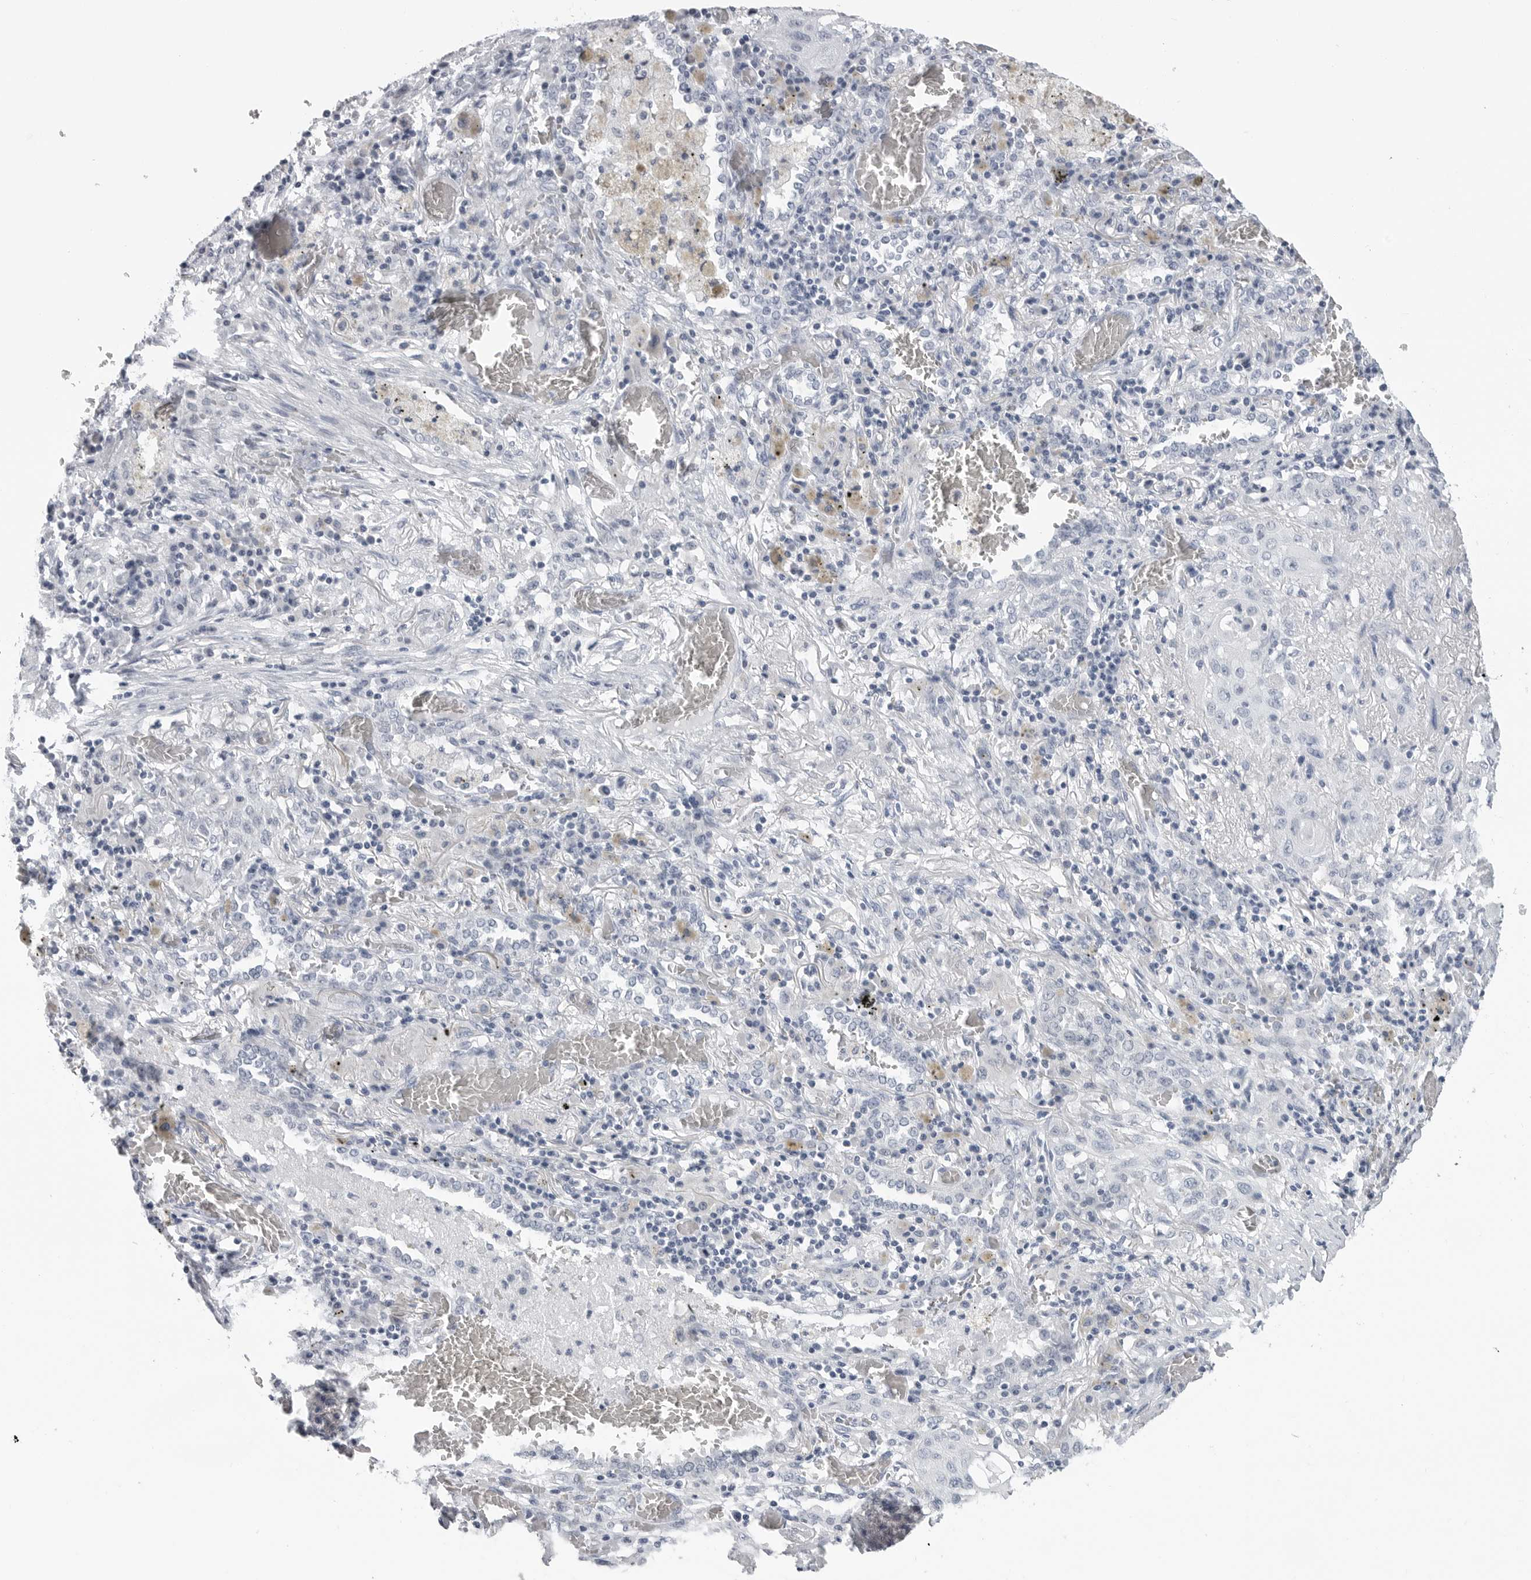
{"staining": {"intensity": "negative", "quantity": "none", "location": "none"}, "tissue": "lung cancer", "cell_type": "Tumor cells", "image_type": "cancer", "snomed": [{"axis": "morphology", "description": "Squamous cell carcinoma, NOS"}, {"axis": "topography", "description": "Lung"}], "caption": "The photomicrograph exhibits no staining of tumor cells in lung squamous cell carcinoma. (Immunohistochemistry (ihc), brightfield microscopy, high magnification).", "gene": "PGA3", "patient": {"sex": "female", "age": 47}}